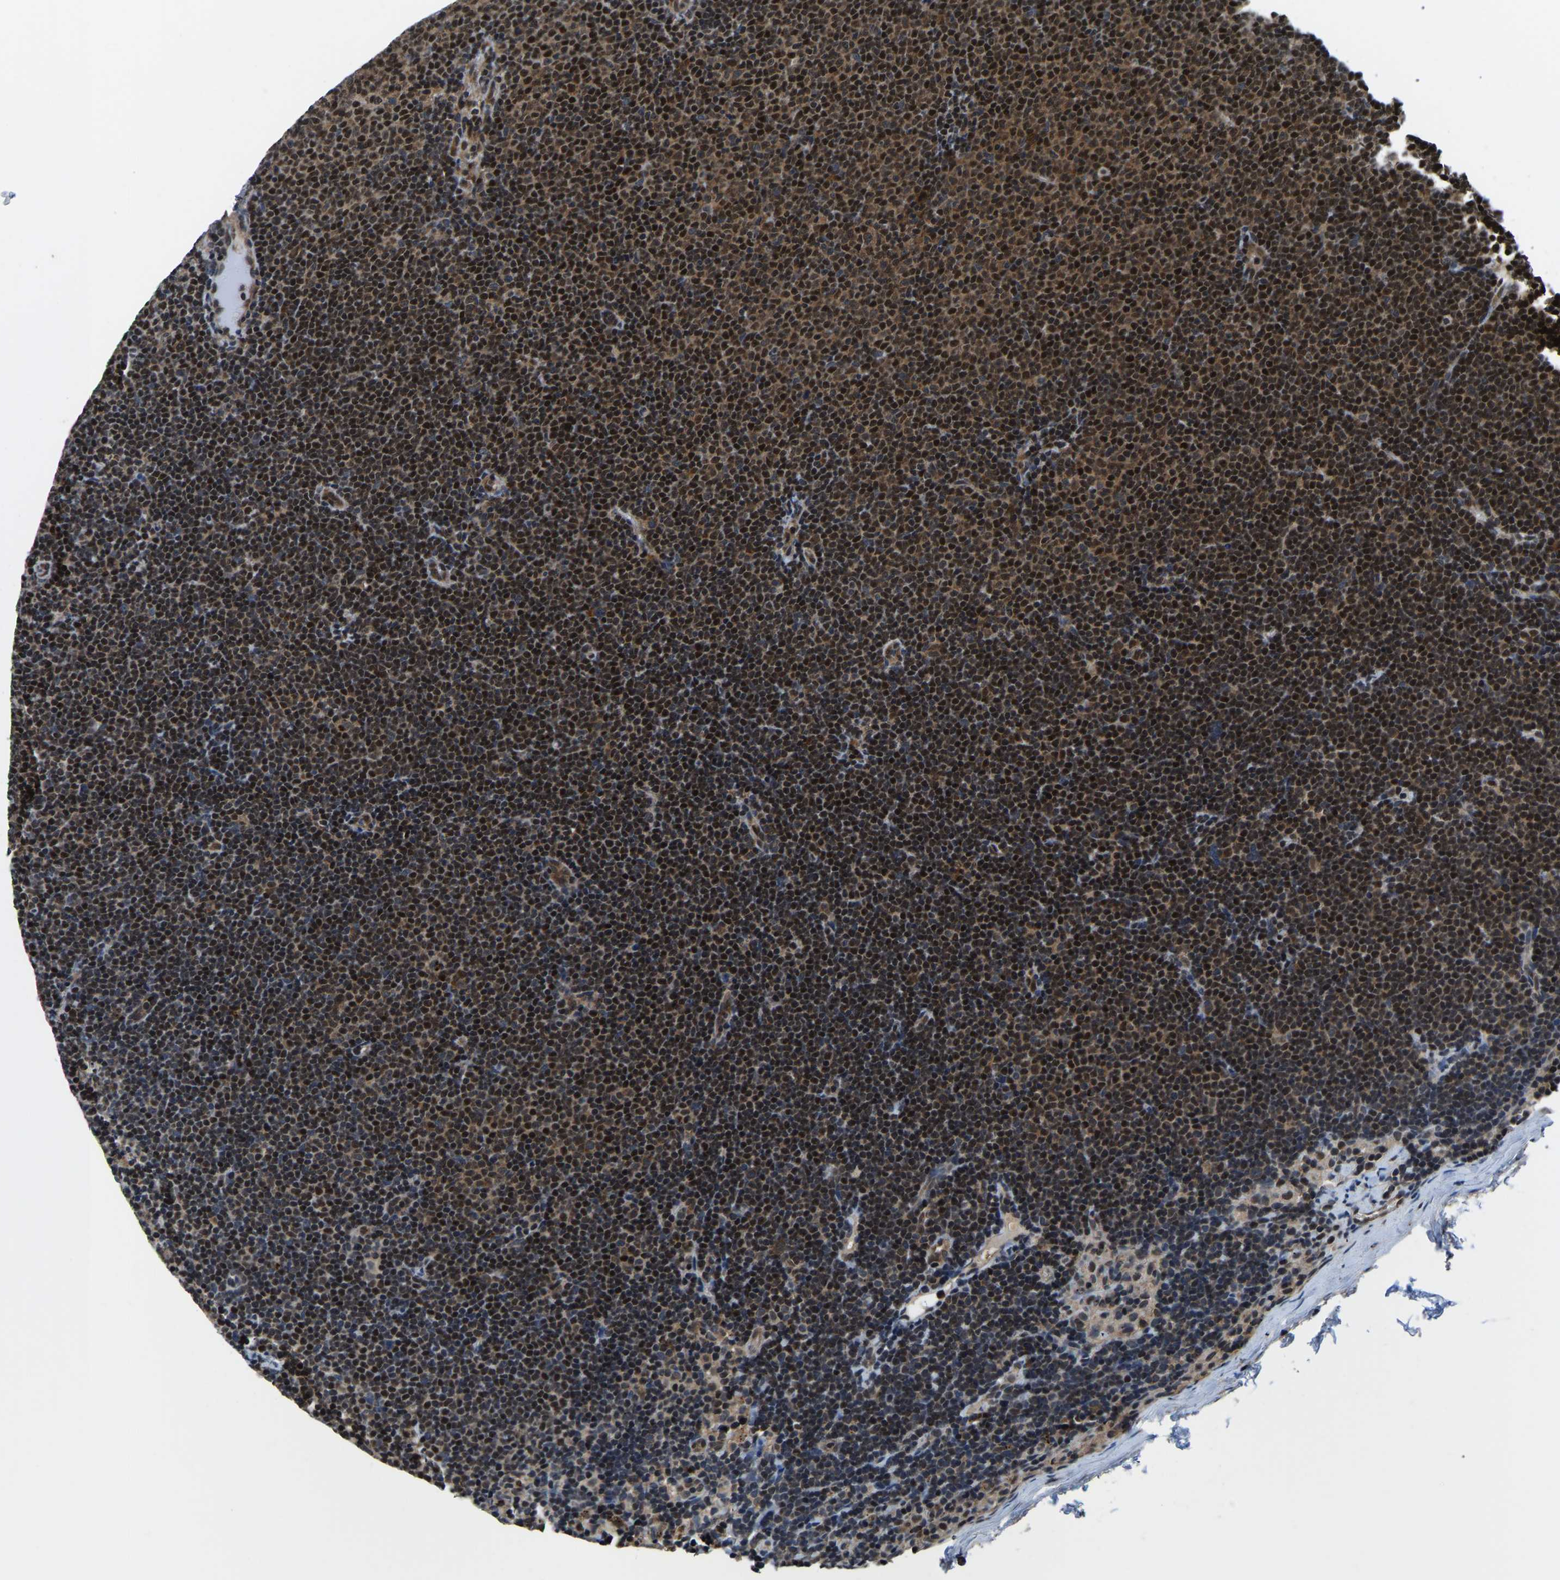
{"staining": {"intensity": "strong", "quantity": ">75%", "location": "nuclear"}, "tissue": "lymphoma", "cell_type": "Tumor cells", "image_type": "cancer", "snomed": [{"axis": "morphology", "description": "Malignant lymphoma, non-Hodgkin's type, Low grade"}, {"axis": "topography", "description": "Lymph node"}], "caption": "This is an image of IHC staining of malignant lymphoma, non-Hodgkin's type (low-grade), which shows strong staining in the nuclear of tumor cells.", "gene": "DFFA", "patient": {"sex": "female", "age": 53}}